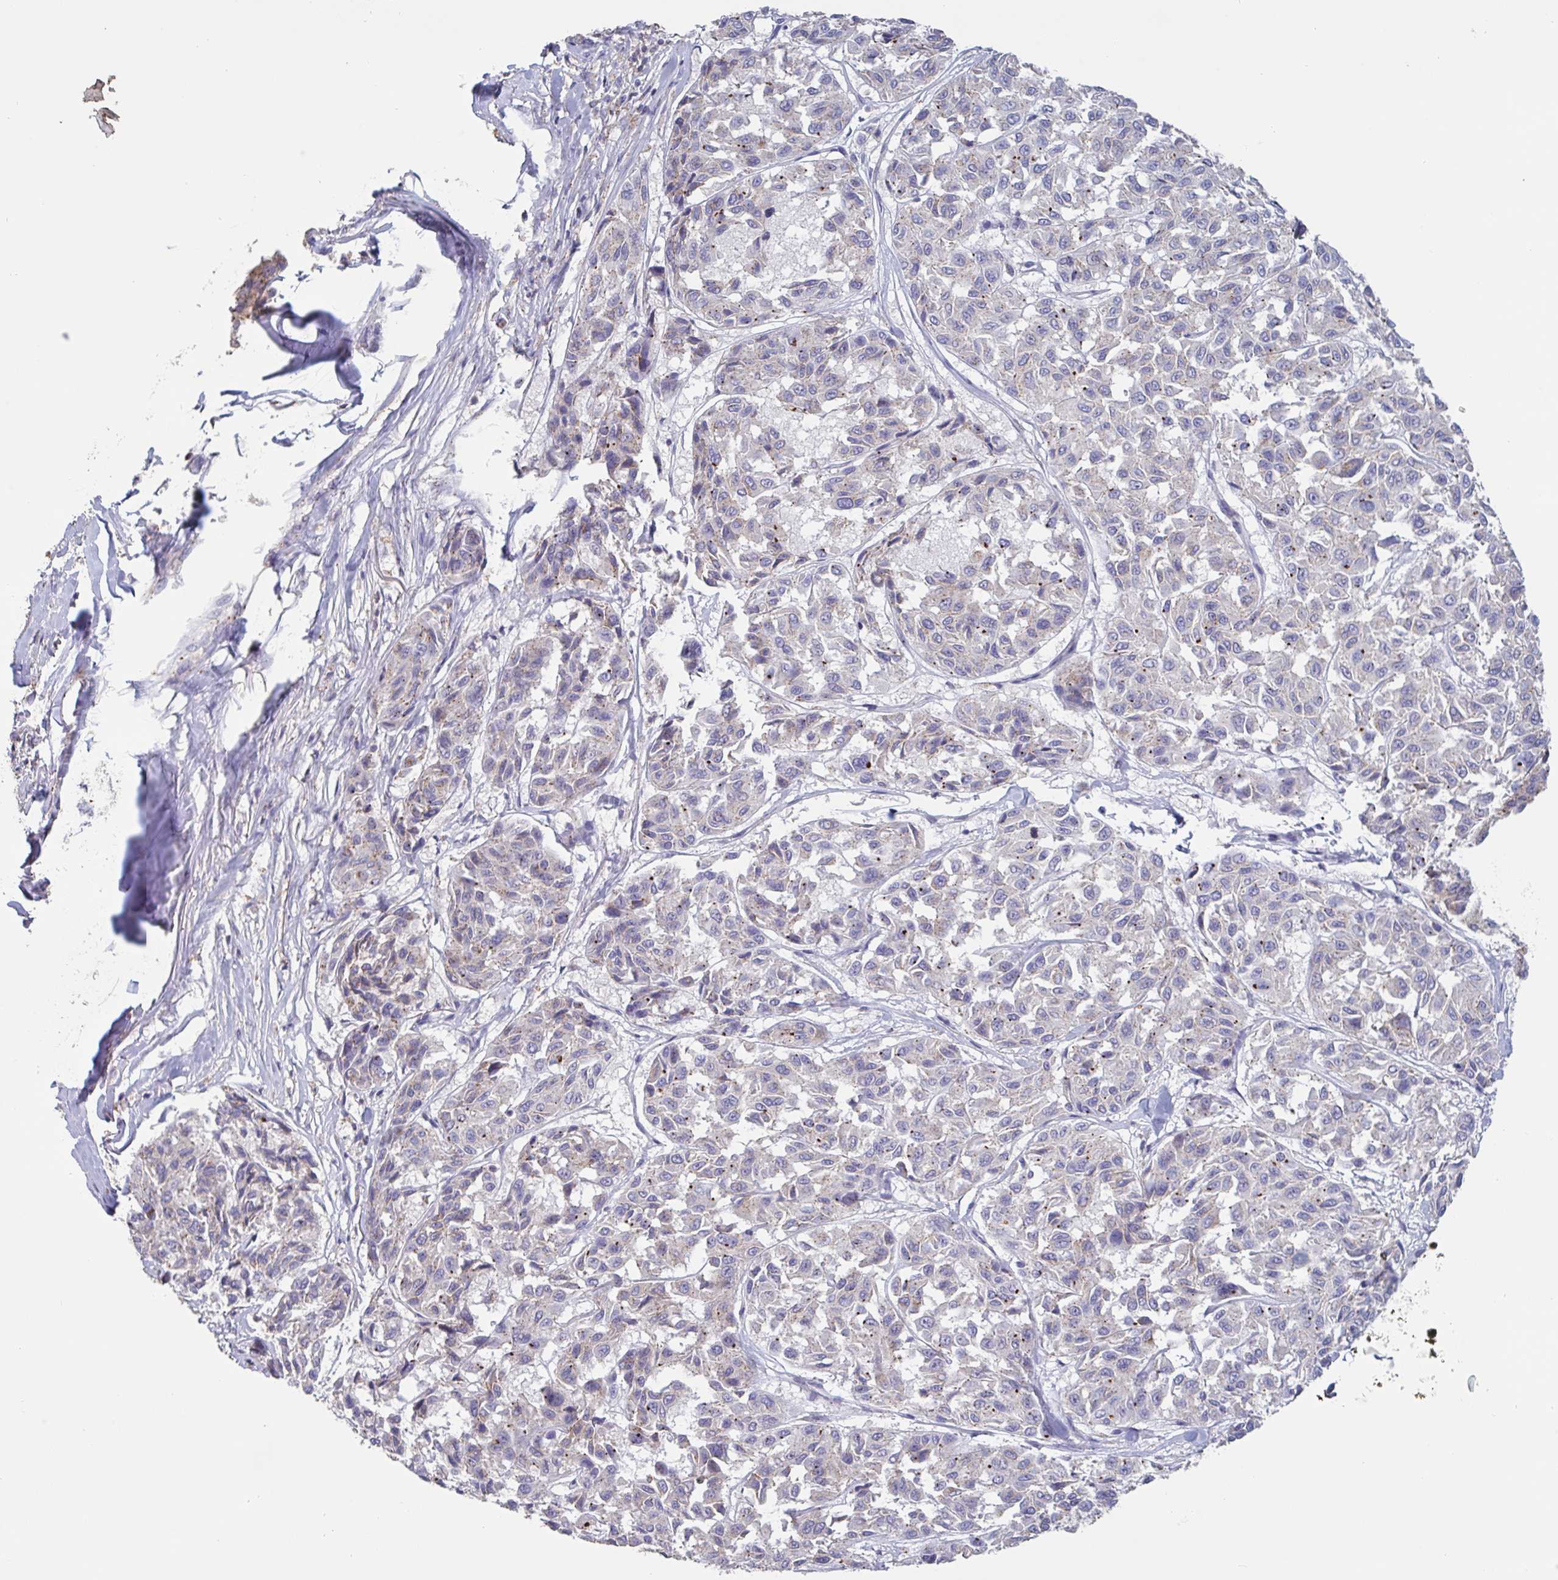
{"staining": {"intensity": "moderate", "quantity": "<25%", "location": "cytoplasmic/membranous"}, "tissue": "melanoma", "cell_type": "Tumor cells", "image_type": "cancer", "snomed": [{"axis": "morphology", "description": "Malignant melanoma, NOS"}, {"axis": "topography", "description": "Skin"}], "caption": "Immunohistochemical staining of human melanoma shows low levels of moderate cytoplasmic/membranous protein expression in about <25% of tumor cells.", "gene": "CHMP5", "patient": {"sex": "female", "age": 66}}